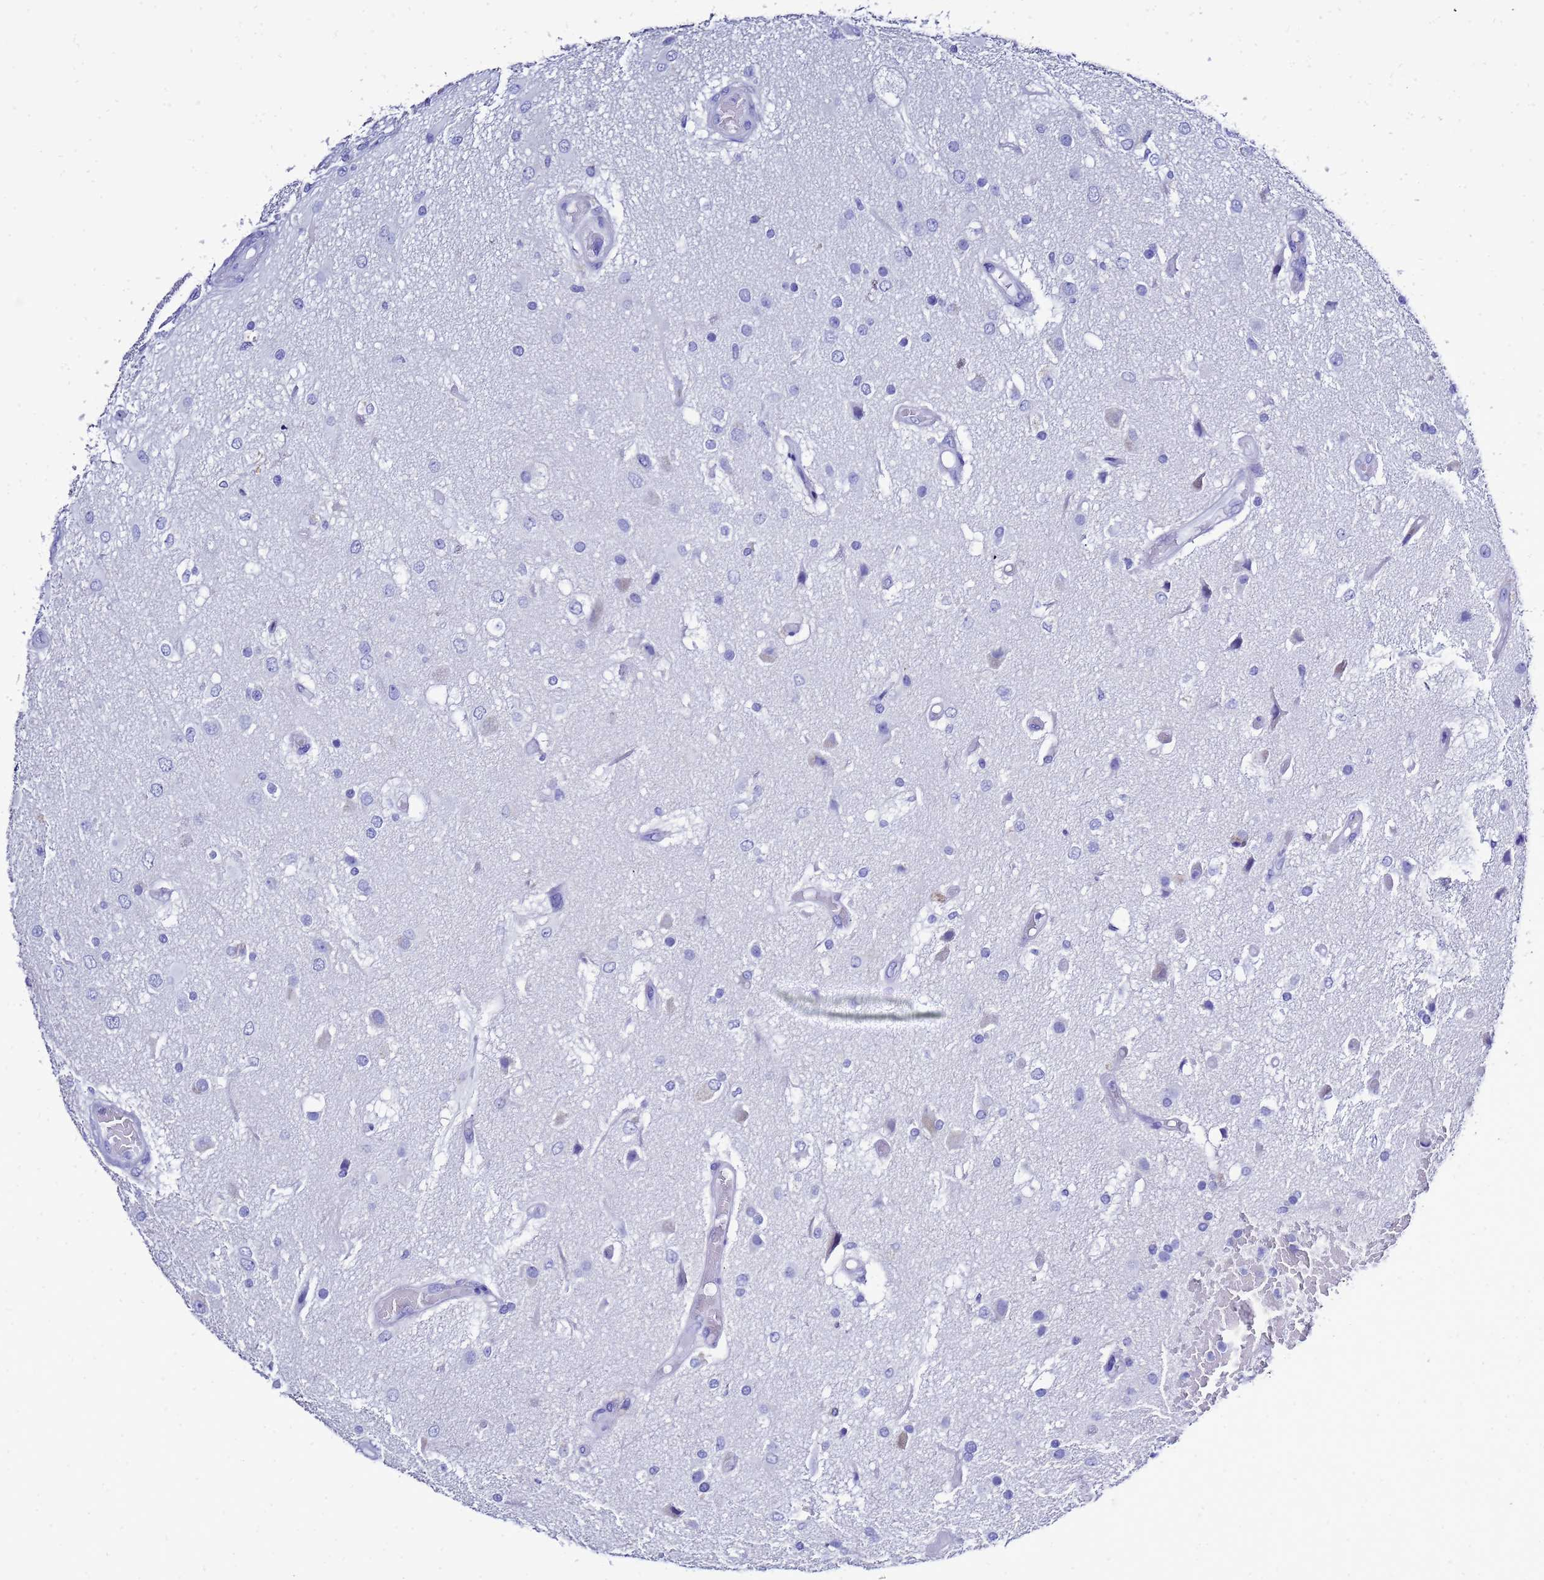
{"staining": {"intensity": "negative", "quantity": "none", "location": "none"}, "tissue": "glioma", "cell_type": "Tumor cells", "image_type": "cancer", "snomed": [{"axis": "morphology", "description": "Glioma, malignant, High grade"}, {"axis": "morphology", "description": "Glioblastoma, NOS"}, {"axis": "topography", "description": "Brain"}], "caption": "Glioma was stained to show a protein in brown. There is no significant expression in tumor cells.", "gene": "LIPF", "patient": {"sex": "male", "age": 60}}